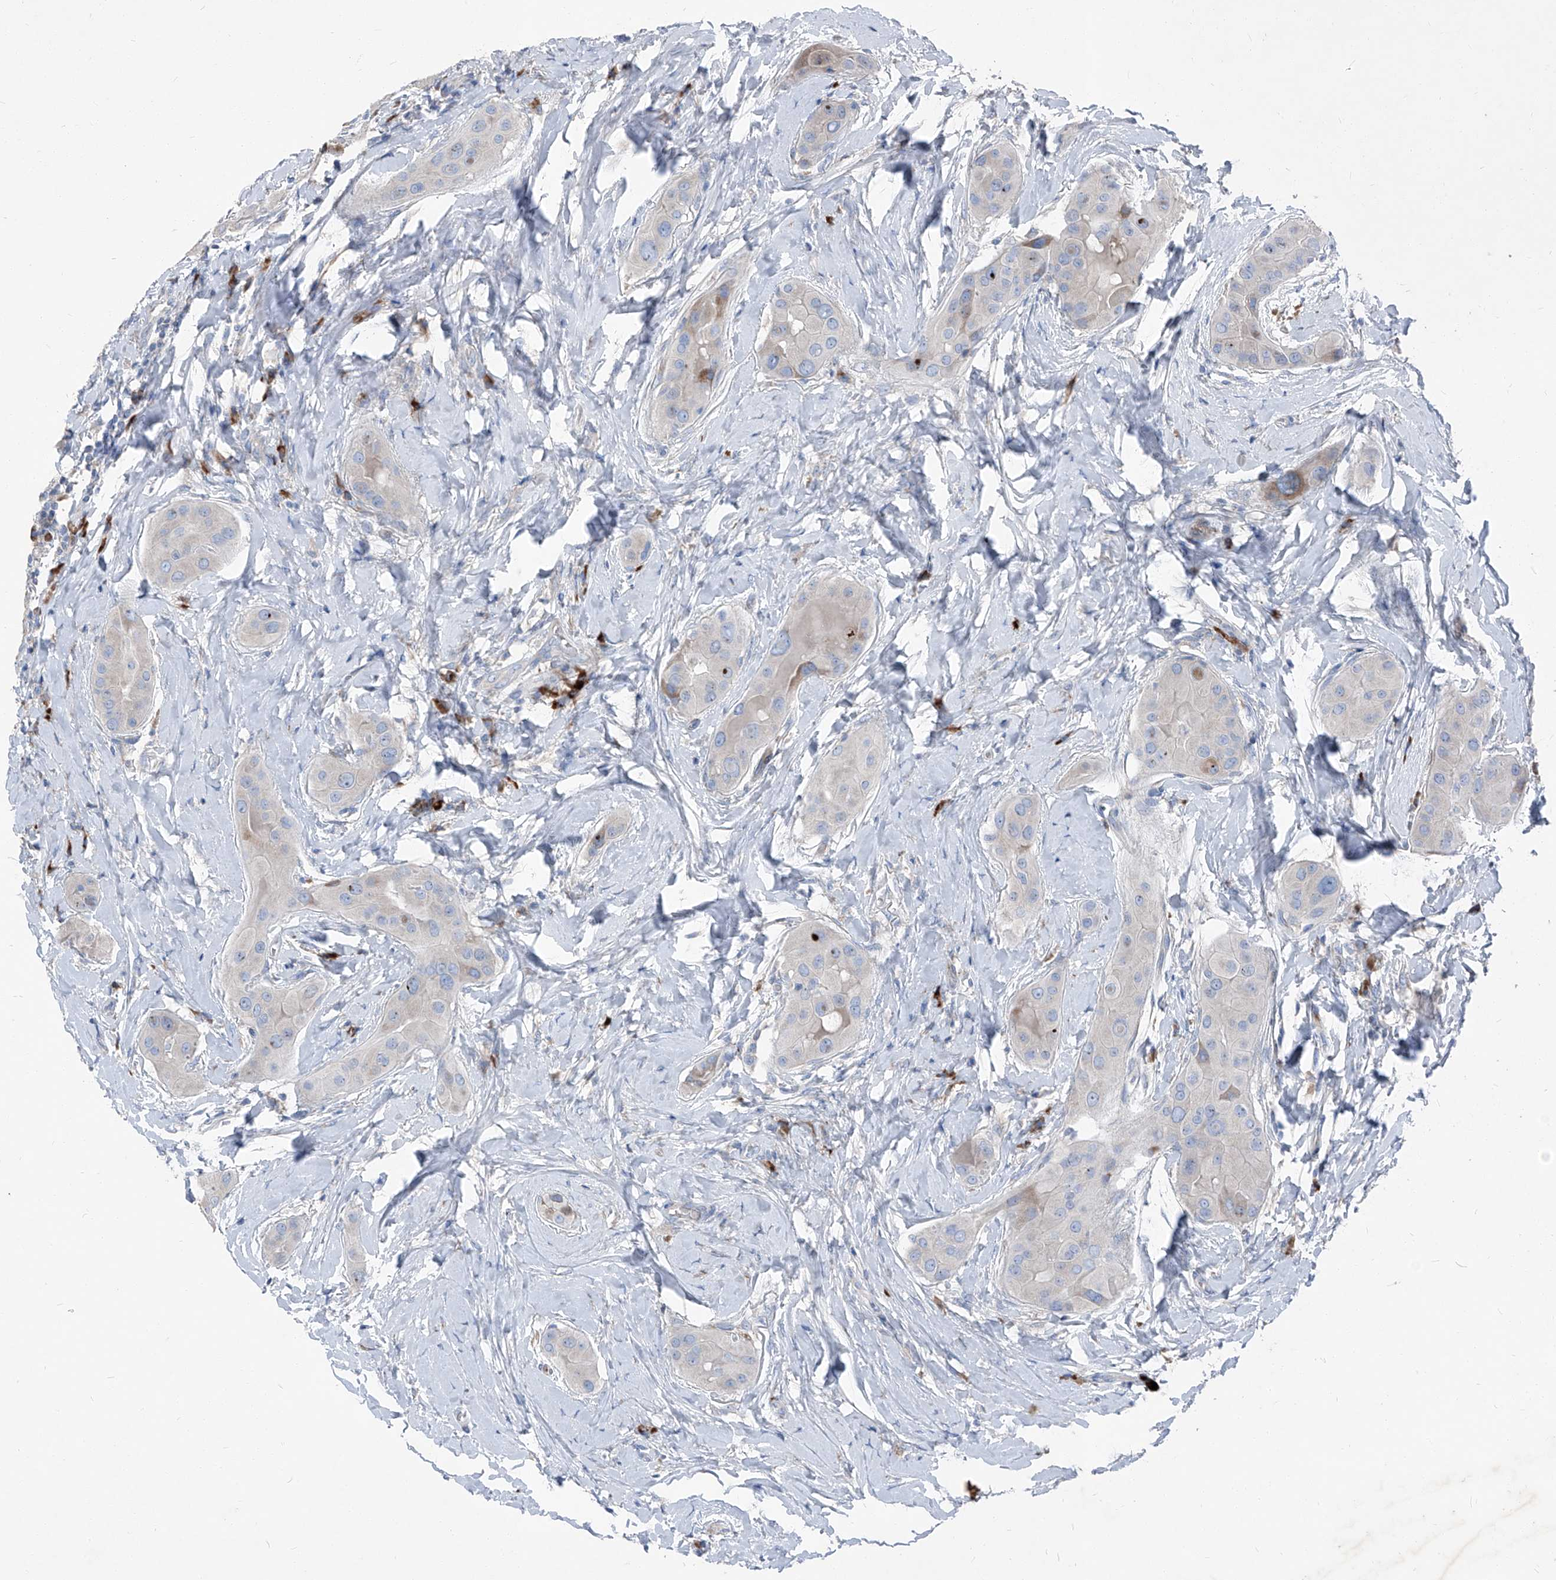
{"staining": {"intensity": "negative", "quantity": "none", "location": "none"}, "tissue": "thyroid cancer", "cell_type": "Tumor cells", "image_type": "cancer", "snomed": [{"axis": "morphology", "description": "Papillary adenocarcinoma, NOS"}, {"axis": "topography", "description": "Thyroid gland"}], "caption": "Immunohistochemistry (IHC) image of neoplastic tissue: human thyroid cancer (papillary adenocarcinoma) stained with DAB (3,3'-diaminobenzidine) reveals no significant protein staining in tumor cells.", "gene": "IFI27", "patient": {"sex": "male", "age": 33}}